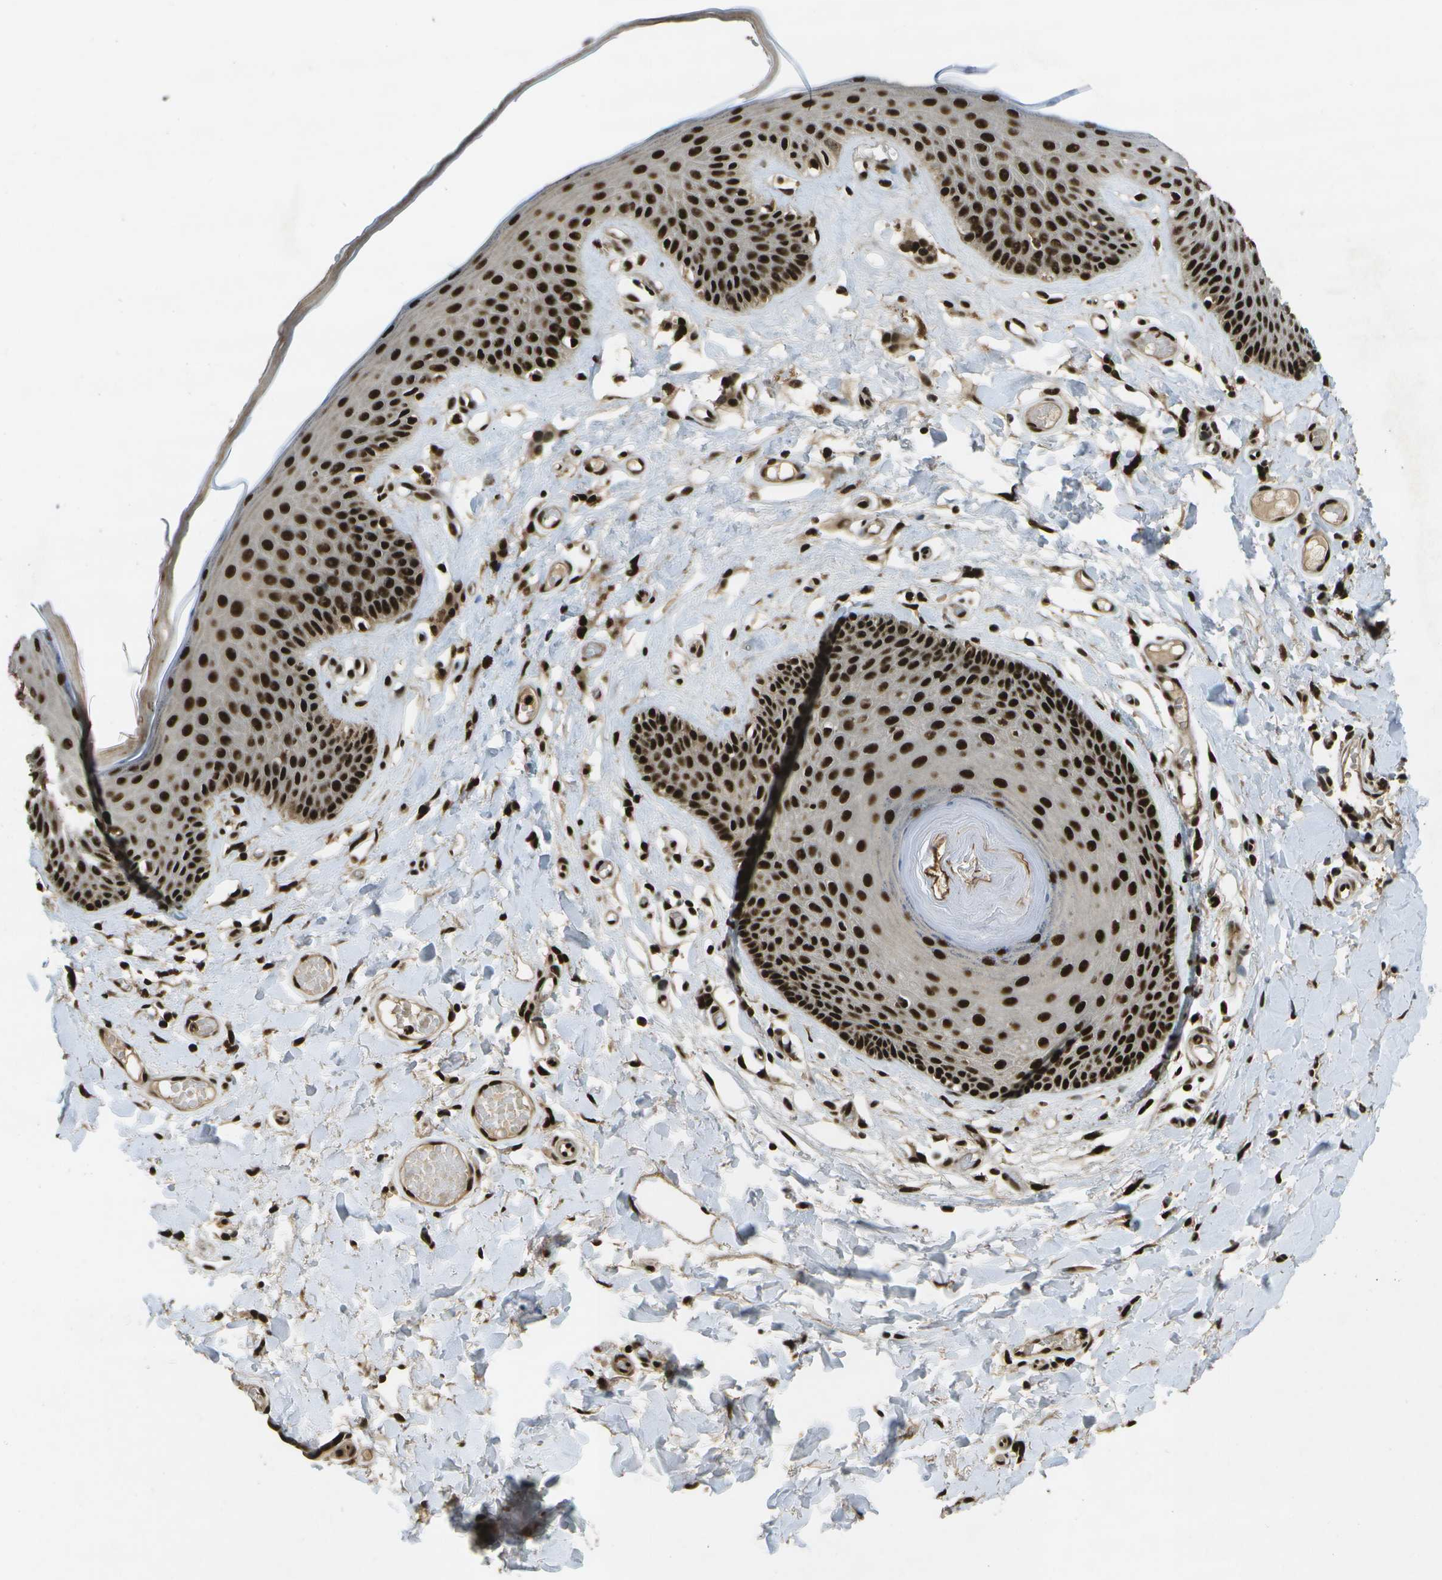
{"staining": {"intensity": "strong", "quantity": ">75%", "location": "nuclear"}, "tissue": "skin", "cell_type": "Epidermal cells", "image_type": "normal", "snomed": [{"axis": "morphology", "description": "Normal tissue, NOS"}, {"axis": "topography", "description": "Vulva"}], "caption": "Unremarkable skin reveals strong nuclear staining in approximately >75% of epidermal cells.", "gene": "GANC", "patient": {"sex": "female", "age": 73}}